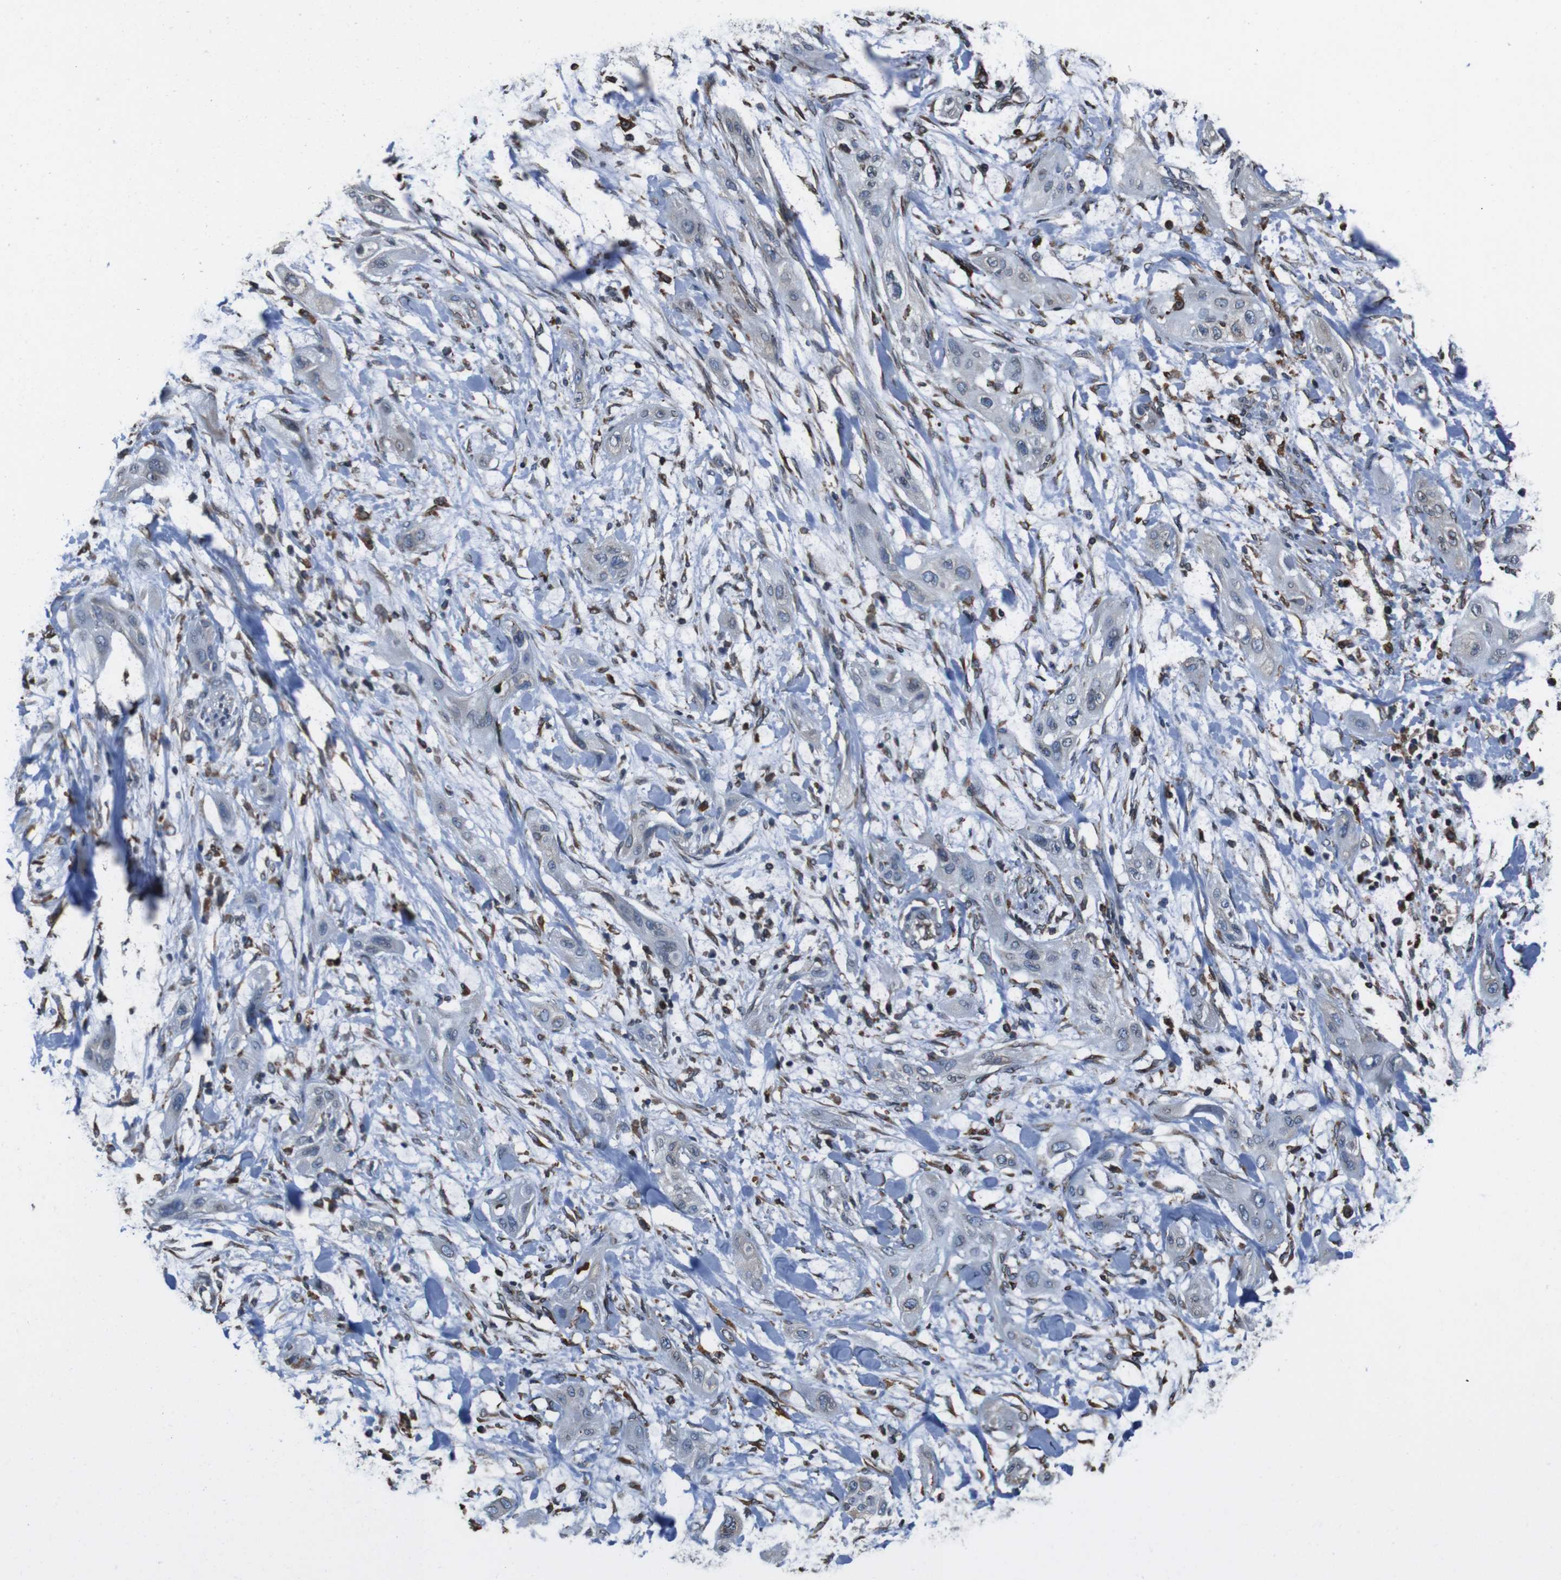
{"staining": {"intensity": "negative", "quantity": "none", "location": "none"}, "tissue": "lung cancer", "cell_type": "Tumor cells", "image_type": "cancer", "snomed": [{"axis": "morphology", "description": "Squamous cell carcinoma, NOS"}, {"axis": "topography", "description": "Lung"}], "caption": "Immunohistochemical staining of human lung cancer exhibits no significant staining in tumor cells. (DAB (3,3'-diaminobenzidine) immunohistochemistry, high magnification).", "gene": "APMAP", "patient": {"sex": "female", "age": 47}}